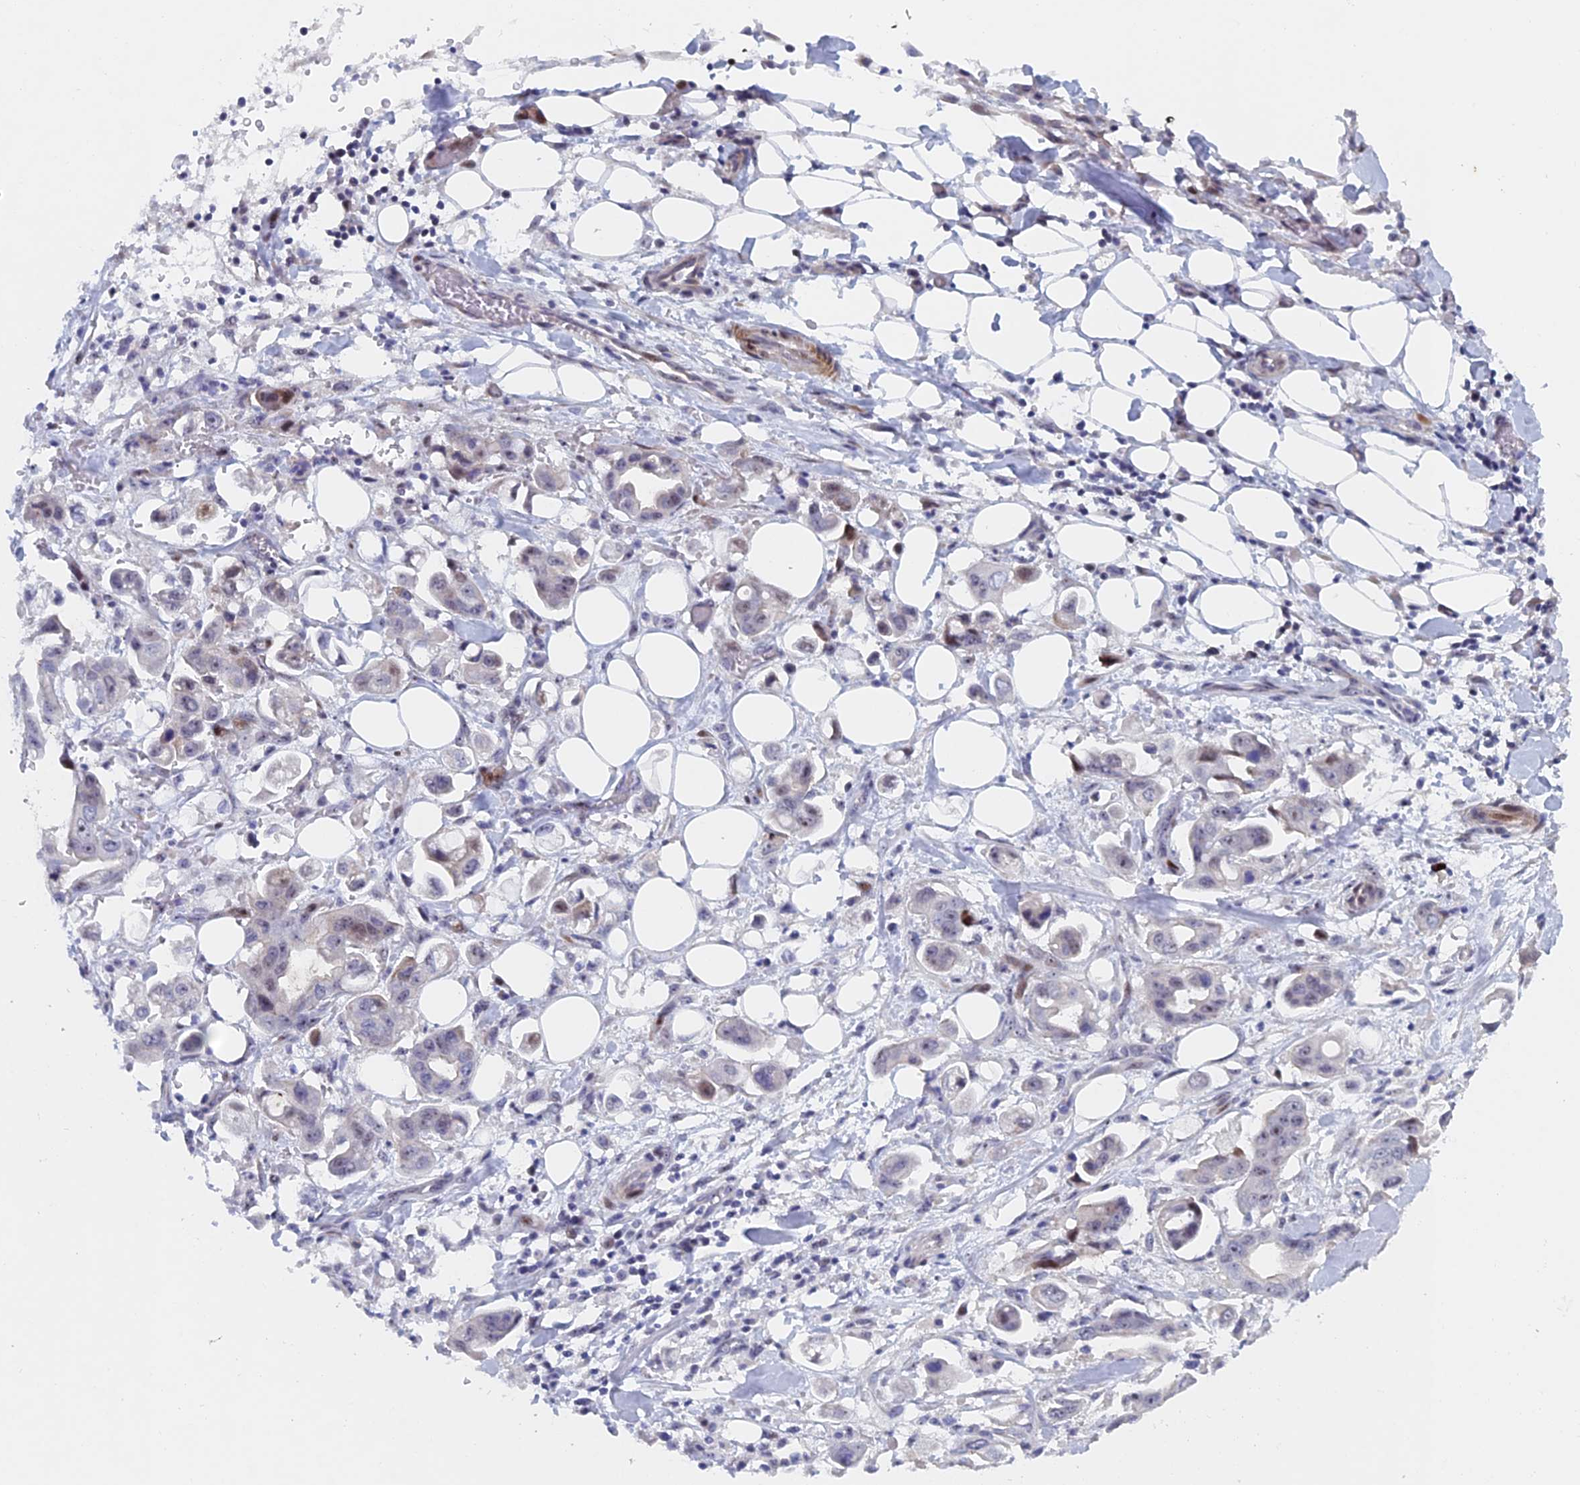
{"staining": {"intensity": "weak", "quantity": "<25%", "location": "nuclear"}, "tissue": "stomach cancer", "cell_type": "Tumor cells", "image_type": "cancer", "snomed": [{"axis": "morphology", "description": "Adenocarcinoma, NOS"}, {"axis": "topography", "description": "Stomach"}], "caption": "There is no significant positivity in tumor cells of stomach cancer (adenocarcinoma). The staining was performed using DAB (3,3'-diaminobenzidine) to visualize the protein expression in brown, while the nuclei were stained in blue with hematoxylin (Magnification: 20x).", "gene": "DRGX", "patient": {"sex": "male", "age": 62}}